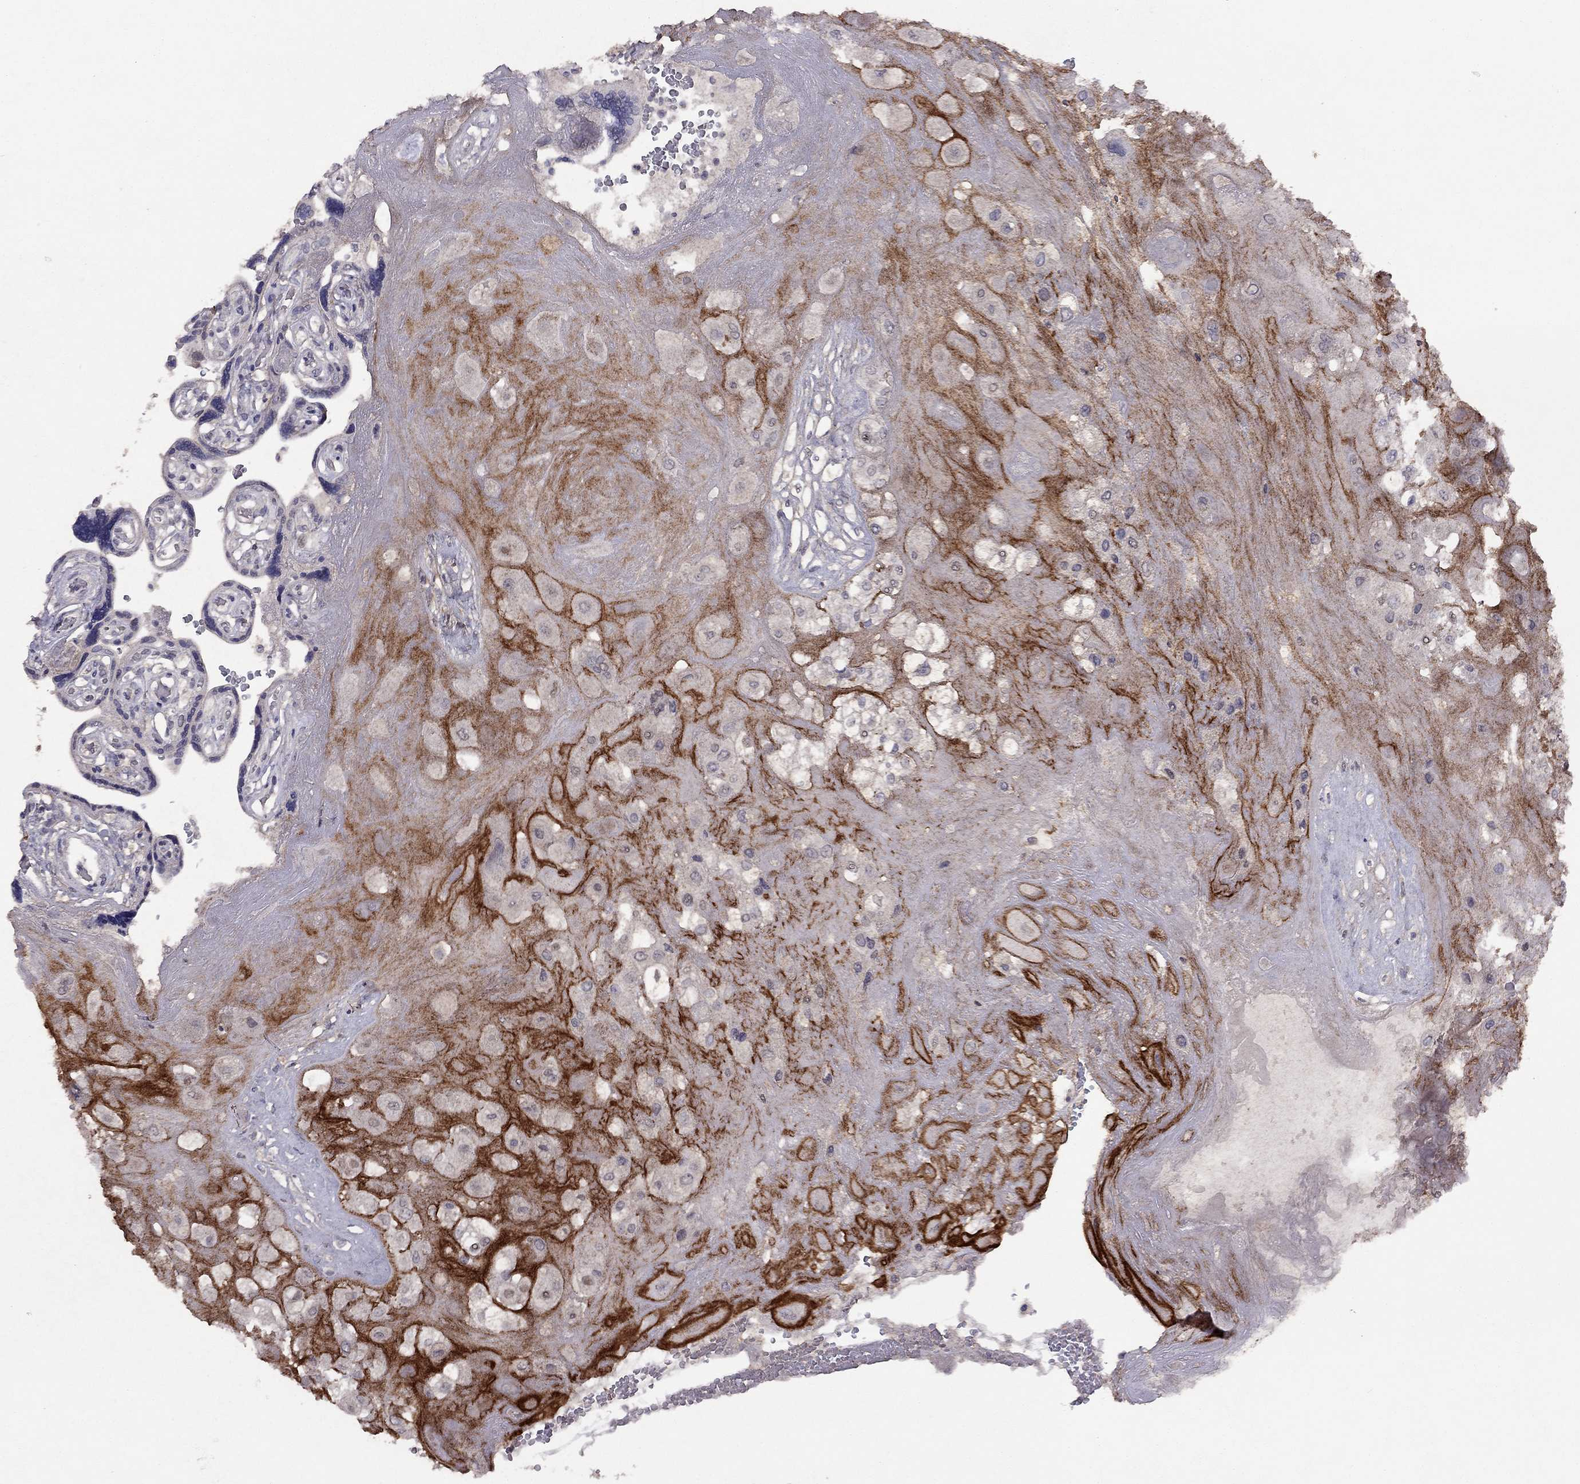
{"staining": {"intensity": "strong", "quantity": ">75%", "location": "cytoplasmic/membranous"}, "tissue": "placenta", "cell_type": "Decidual cells", "image_type": "normal", "snomed": [{"axis": "morphology", "description": "Normal tissue, NOS"}, {"axis": "topography", "description": "Placenta"}], "caption": "Immunohistochemistry of benign human placenta demonstrates high levels of strong cytoplasmic/membranous staining in about >75% of decidual cells.", "gene": "ESR2", "patient": {"sex": "female", "age": 32}}